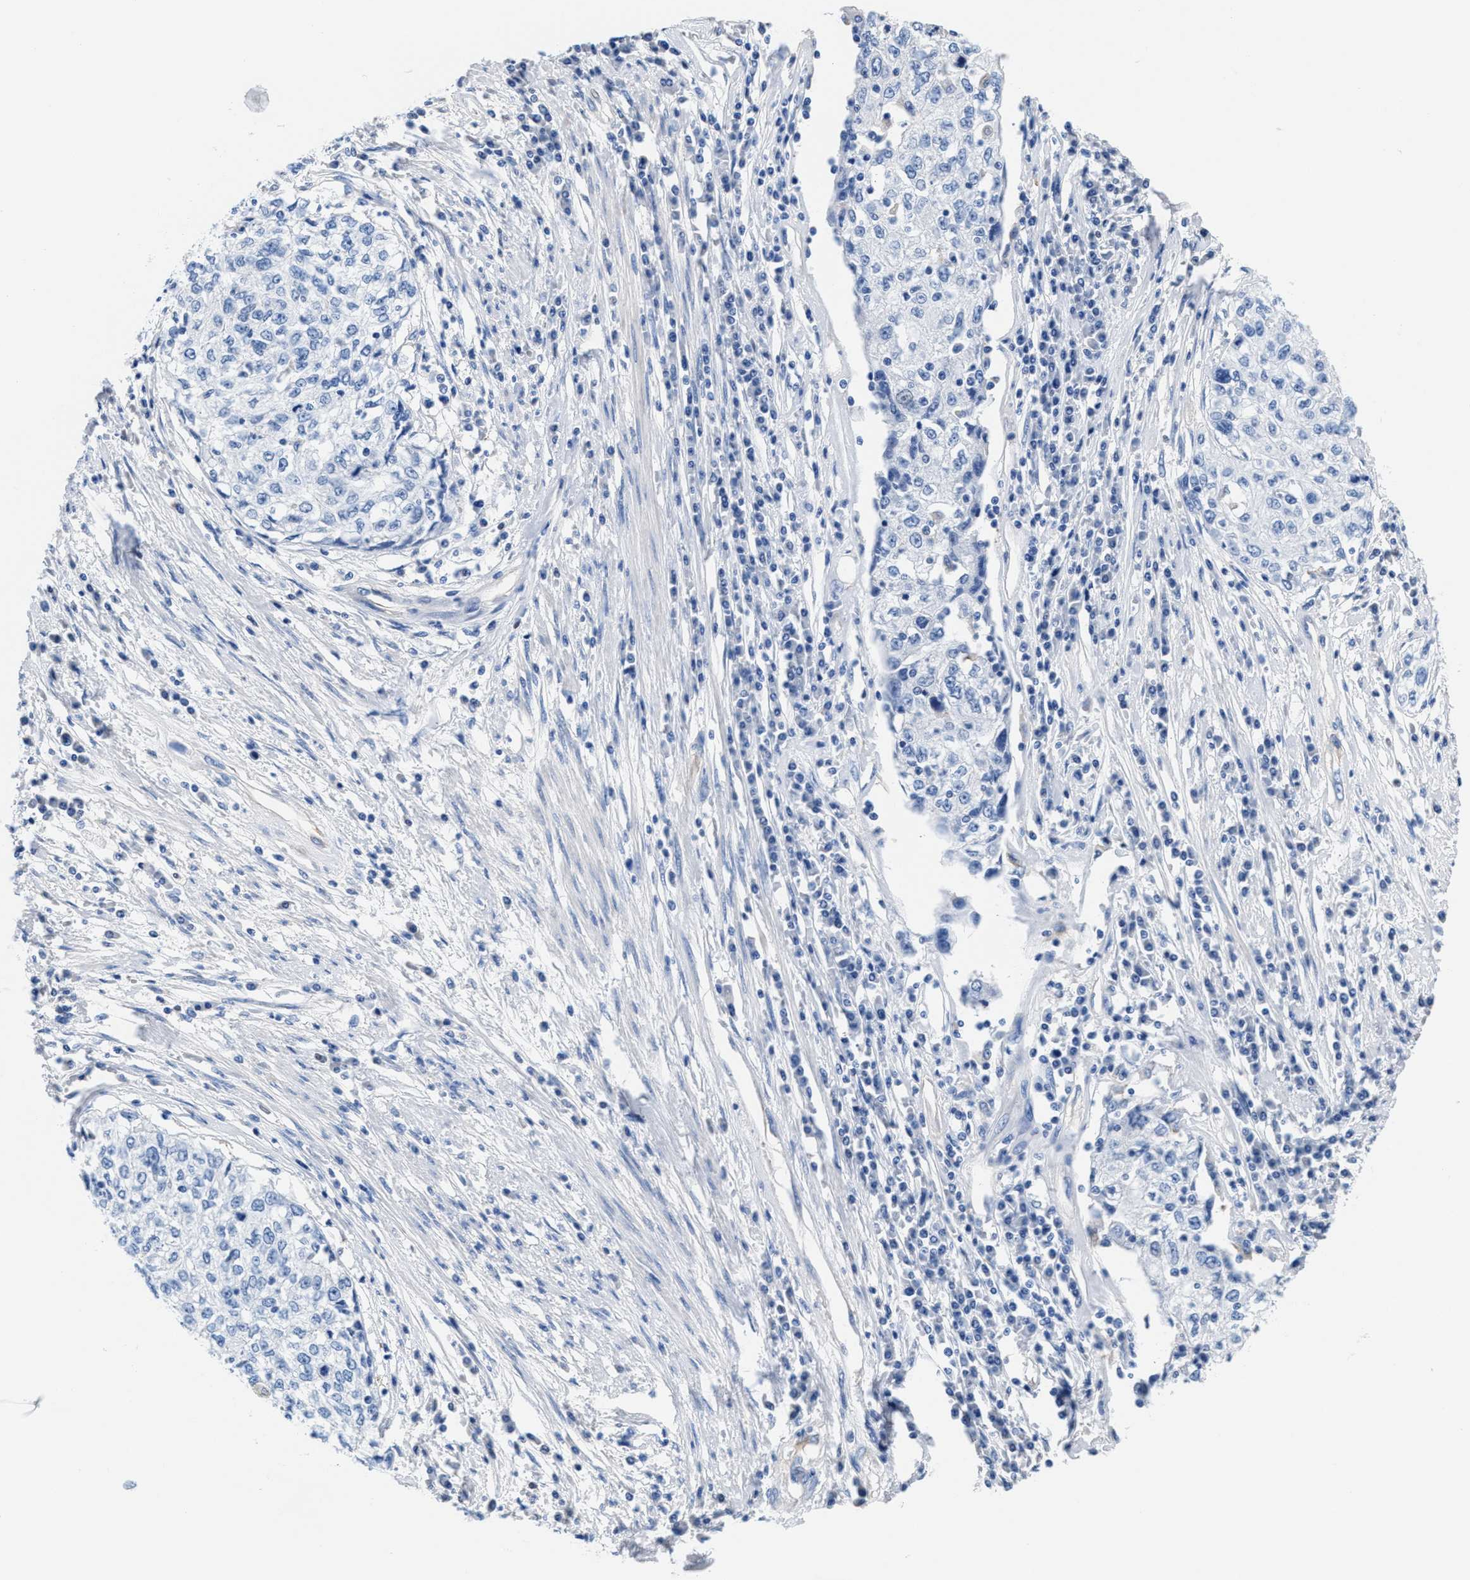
{"staining": {"intensity": "negative", "quantity": "none", "location": "none"}, "tissue": "cervical cancer", "cell_type": "Tumor cells", "image_type": "cancer", "snomed": [{"axis": "morphology", "description": "Squamous cell carcinoma, NOS"}, {"axis": "topography", "description": "Cervix"}], "caption": "IHC of squamous cell carcinoma (cervical) displays no expression in tumor cells.", "gene": "SLFN13", "patient": {"sex": "female", "age": 57}}